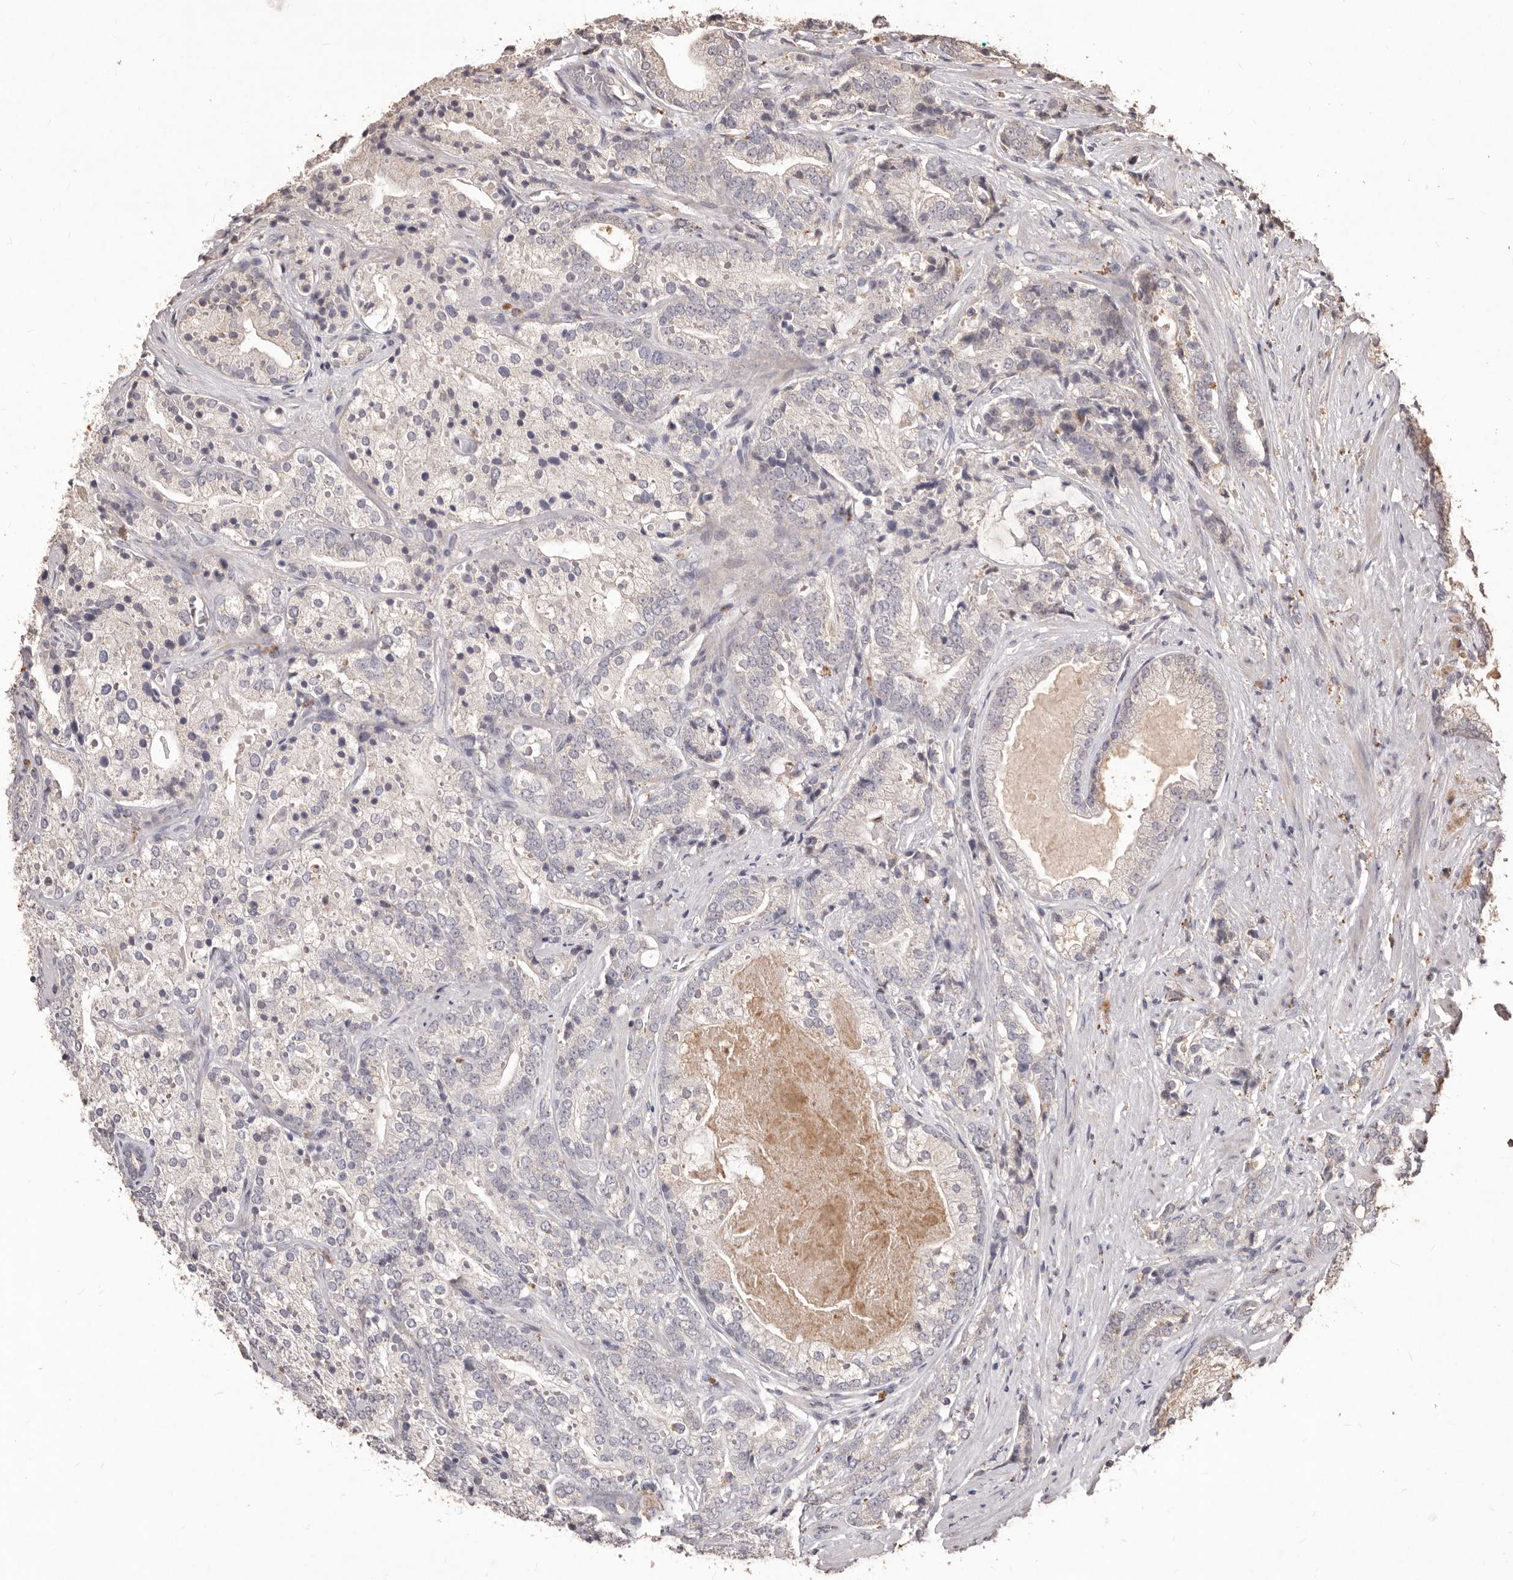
{"staining": {"intensity": "negative", "quantity": "none", "location": "none"}, "tissue": "prostate cancer", "cell_type": "Tumor cells", "image_type": "cancer", "snomed": [{"axis": "morphology", "description": "Adenocarcinoma, High grade"}, {"axis": "topography", "description": "Prostate"}], "caption": "High power microscopy histopathology image of an immunohistochemistry micrograph of prostate cancer, revealing no significant positivity in tumor cells.", "gene": "PRSS27", "patient": {"sex": "male", "age": 57}}